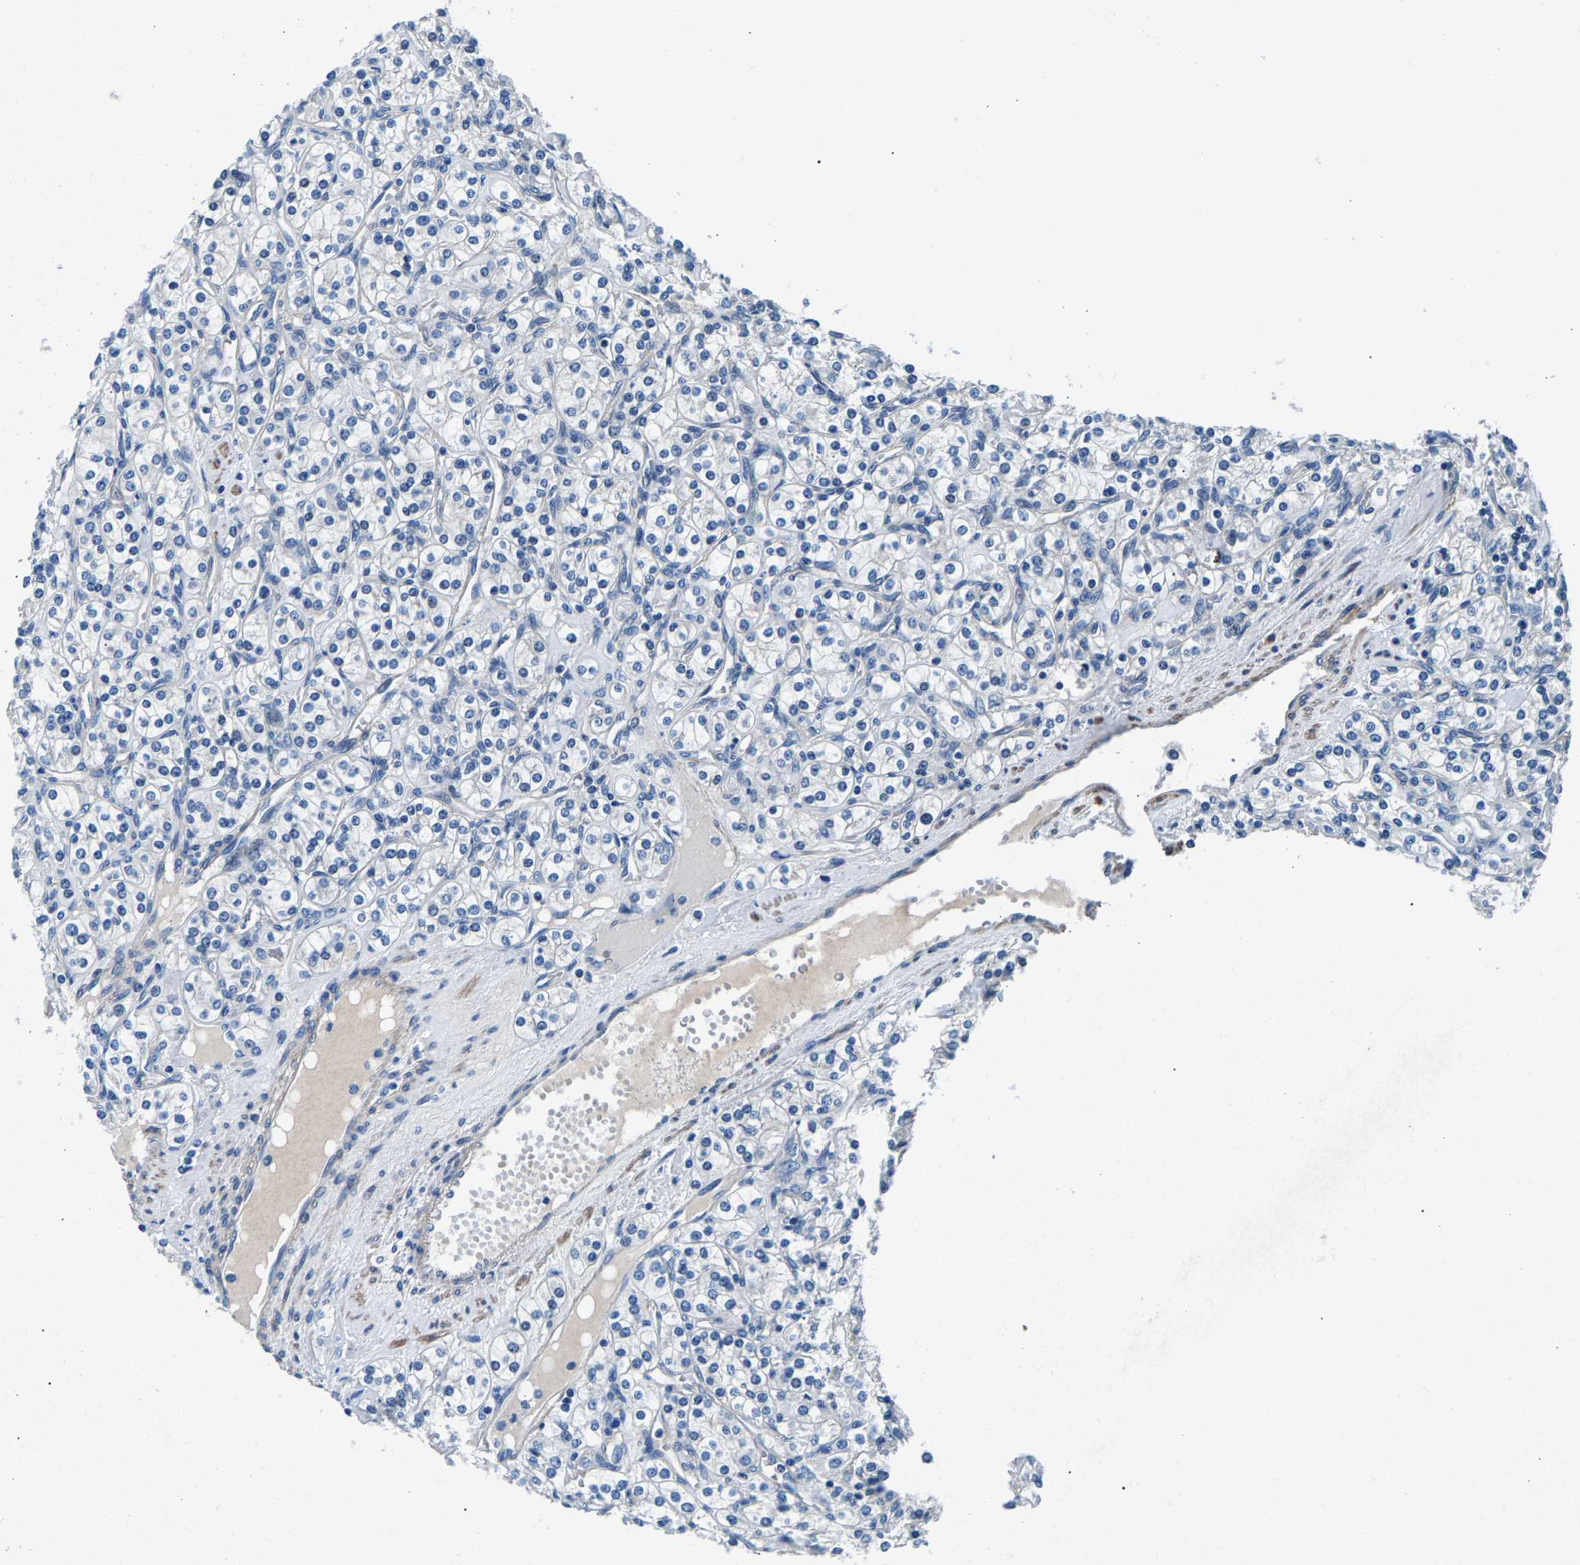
{"staining": {"intensity": "negative", "quantity": "none", "location": "none"}, "tissue": "renal cancer", "cell_type": "Tumor cells", "image_type": "cancer", "snomed": [{"axis": "morphology", "description": "Adenocarcinoma, NOS"}, {"axis": "topography", "description": "Kidney"}], "caption": "Adenocarcinoma (renal) was stained to show a protein in brown. There is no significant staining in tumor cells.", "gene": "CDRT4", "patient": {"sex": "male", "age": 77}}